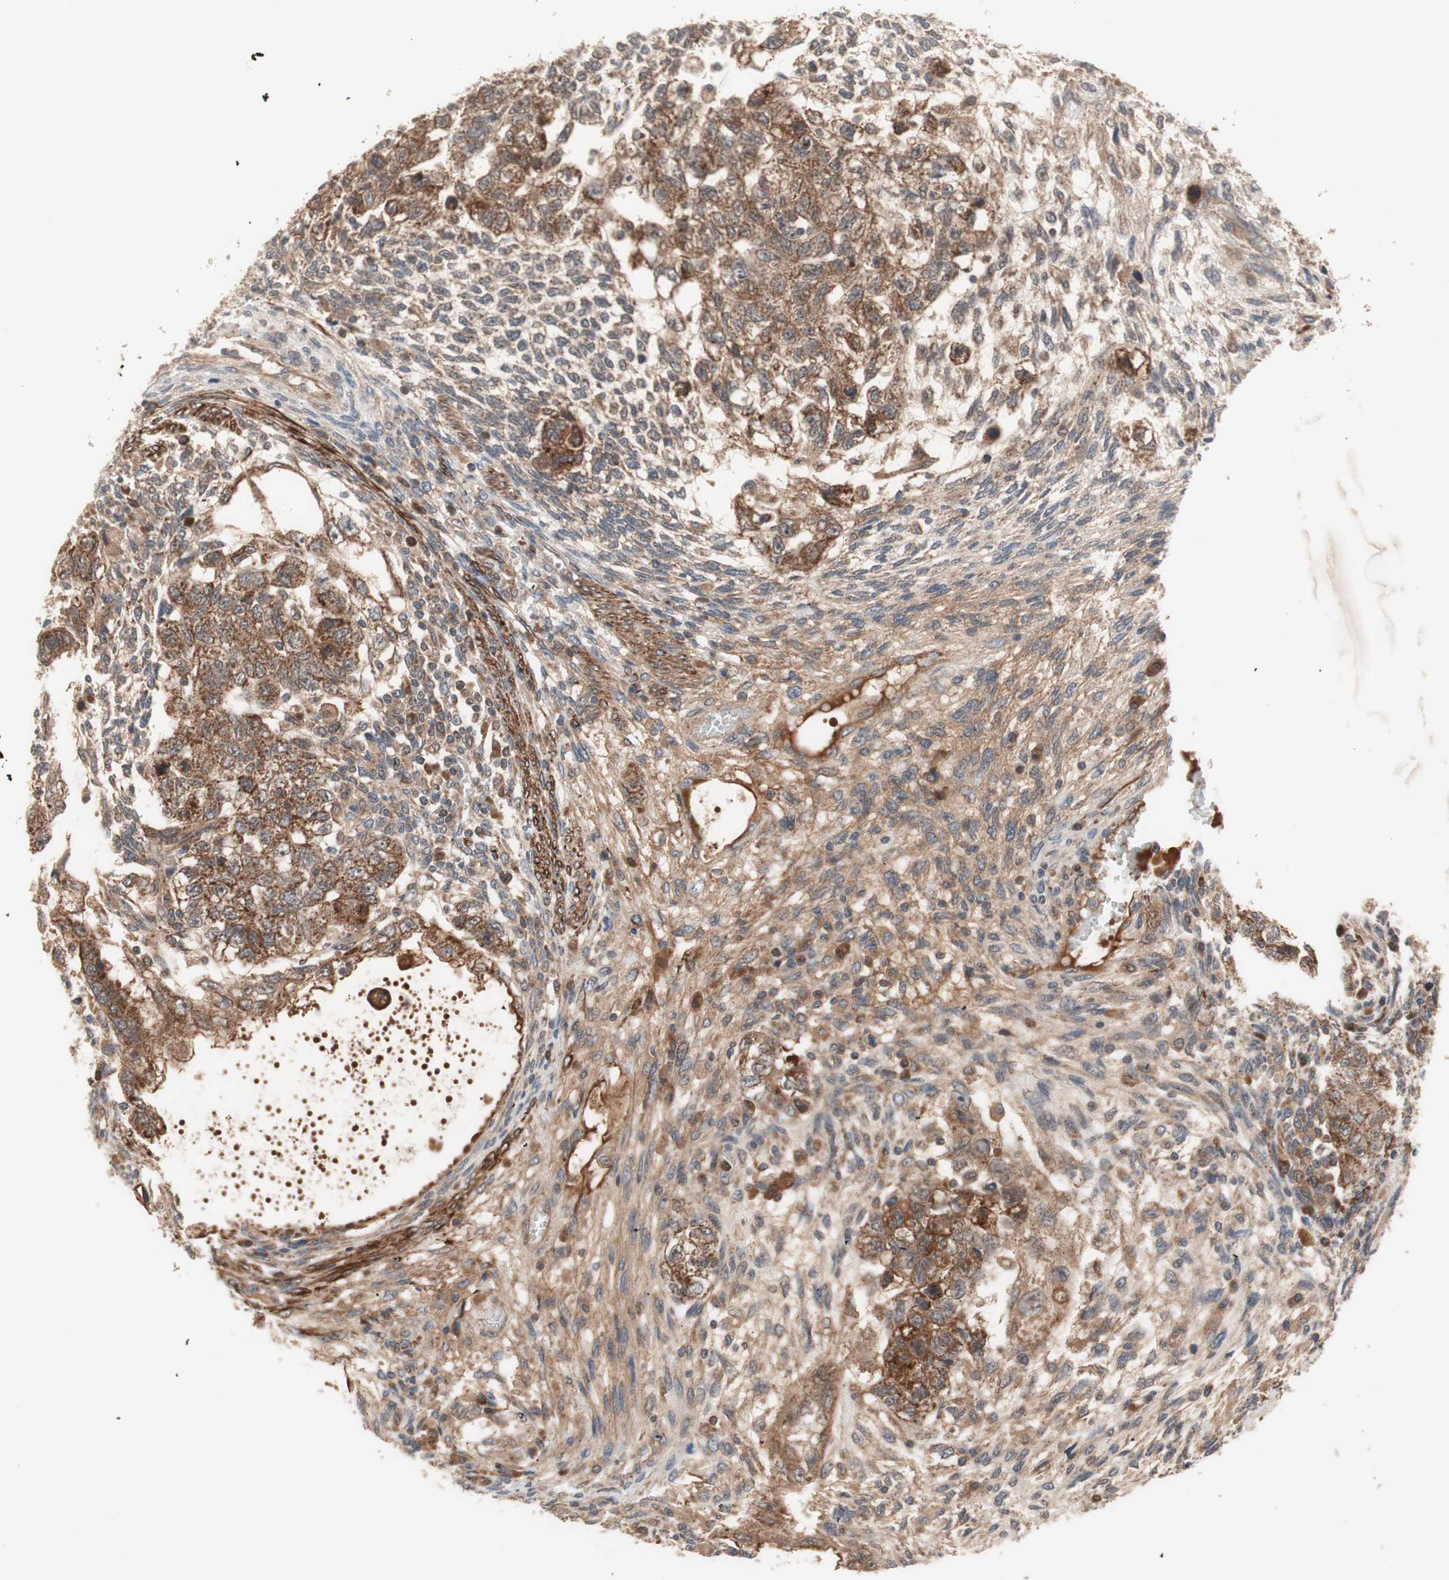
{"staining": {"intensity": "strong", "quantity": ">75%", "location": "cytoplasmic/membranous"}, "tissue": "testis cancer", "cell_type": "Tumor cells", "image_type": "cancer", "snomed": [{"axis": "morphology", "description": "Normal tissue, NOS"}, {"axis": "morphology", "description": "Carcinoma, Embryonal, NOS"}, {"axis": "topography", "description": "Testis"}], "caption": "Tumor cells demonstrate high levels of strong cytoplasmic/membranous expression in about >75% of cells in human embryonal carcinoma (testis).", "gene": "HMBS", "patient": {"sex": "male", "age": 36}}